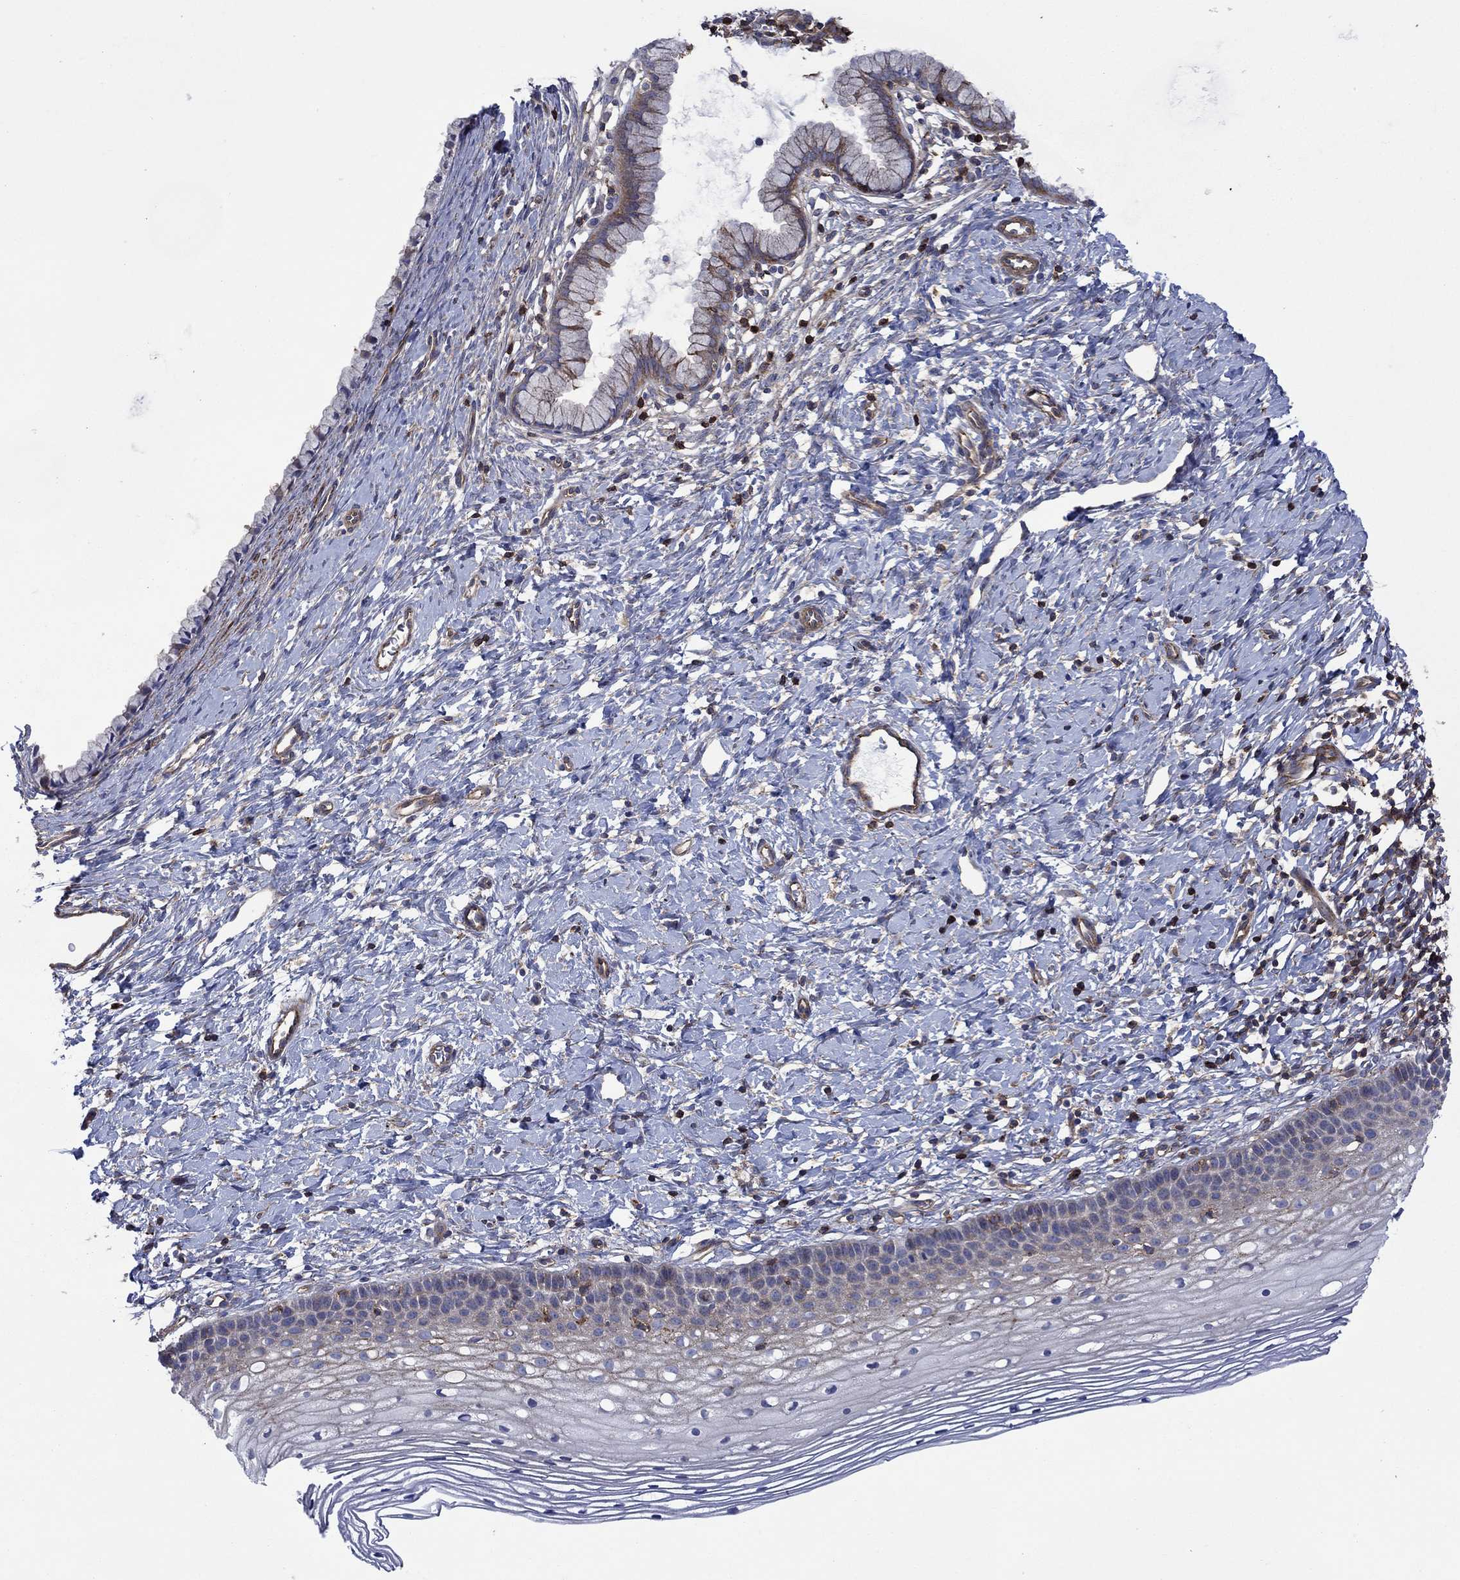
{"staining": {"intensity": "moderate", "quantity": "<25%", "location": "cytoplasmic/membranous"}, "tissue": "cervix", "cell_type": "Glandular cells", "image_type": "normal", "snomed": [{"axis": "morphology", "description": "Normal tissue, NOS"}, {"axis": "topography", "description": "Cervix"}], "caption": "High-power microscopy captured an immunohistochemistry (IHC) histopathology image of unremarkable cervix, revealing moderate cytoplasmic/membranous staining in approximately <25% of glandular cells.", "gene": "PAG1", "patient": {"sex": "female", "age": 39}}